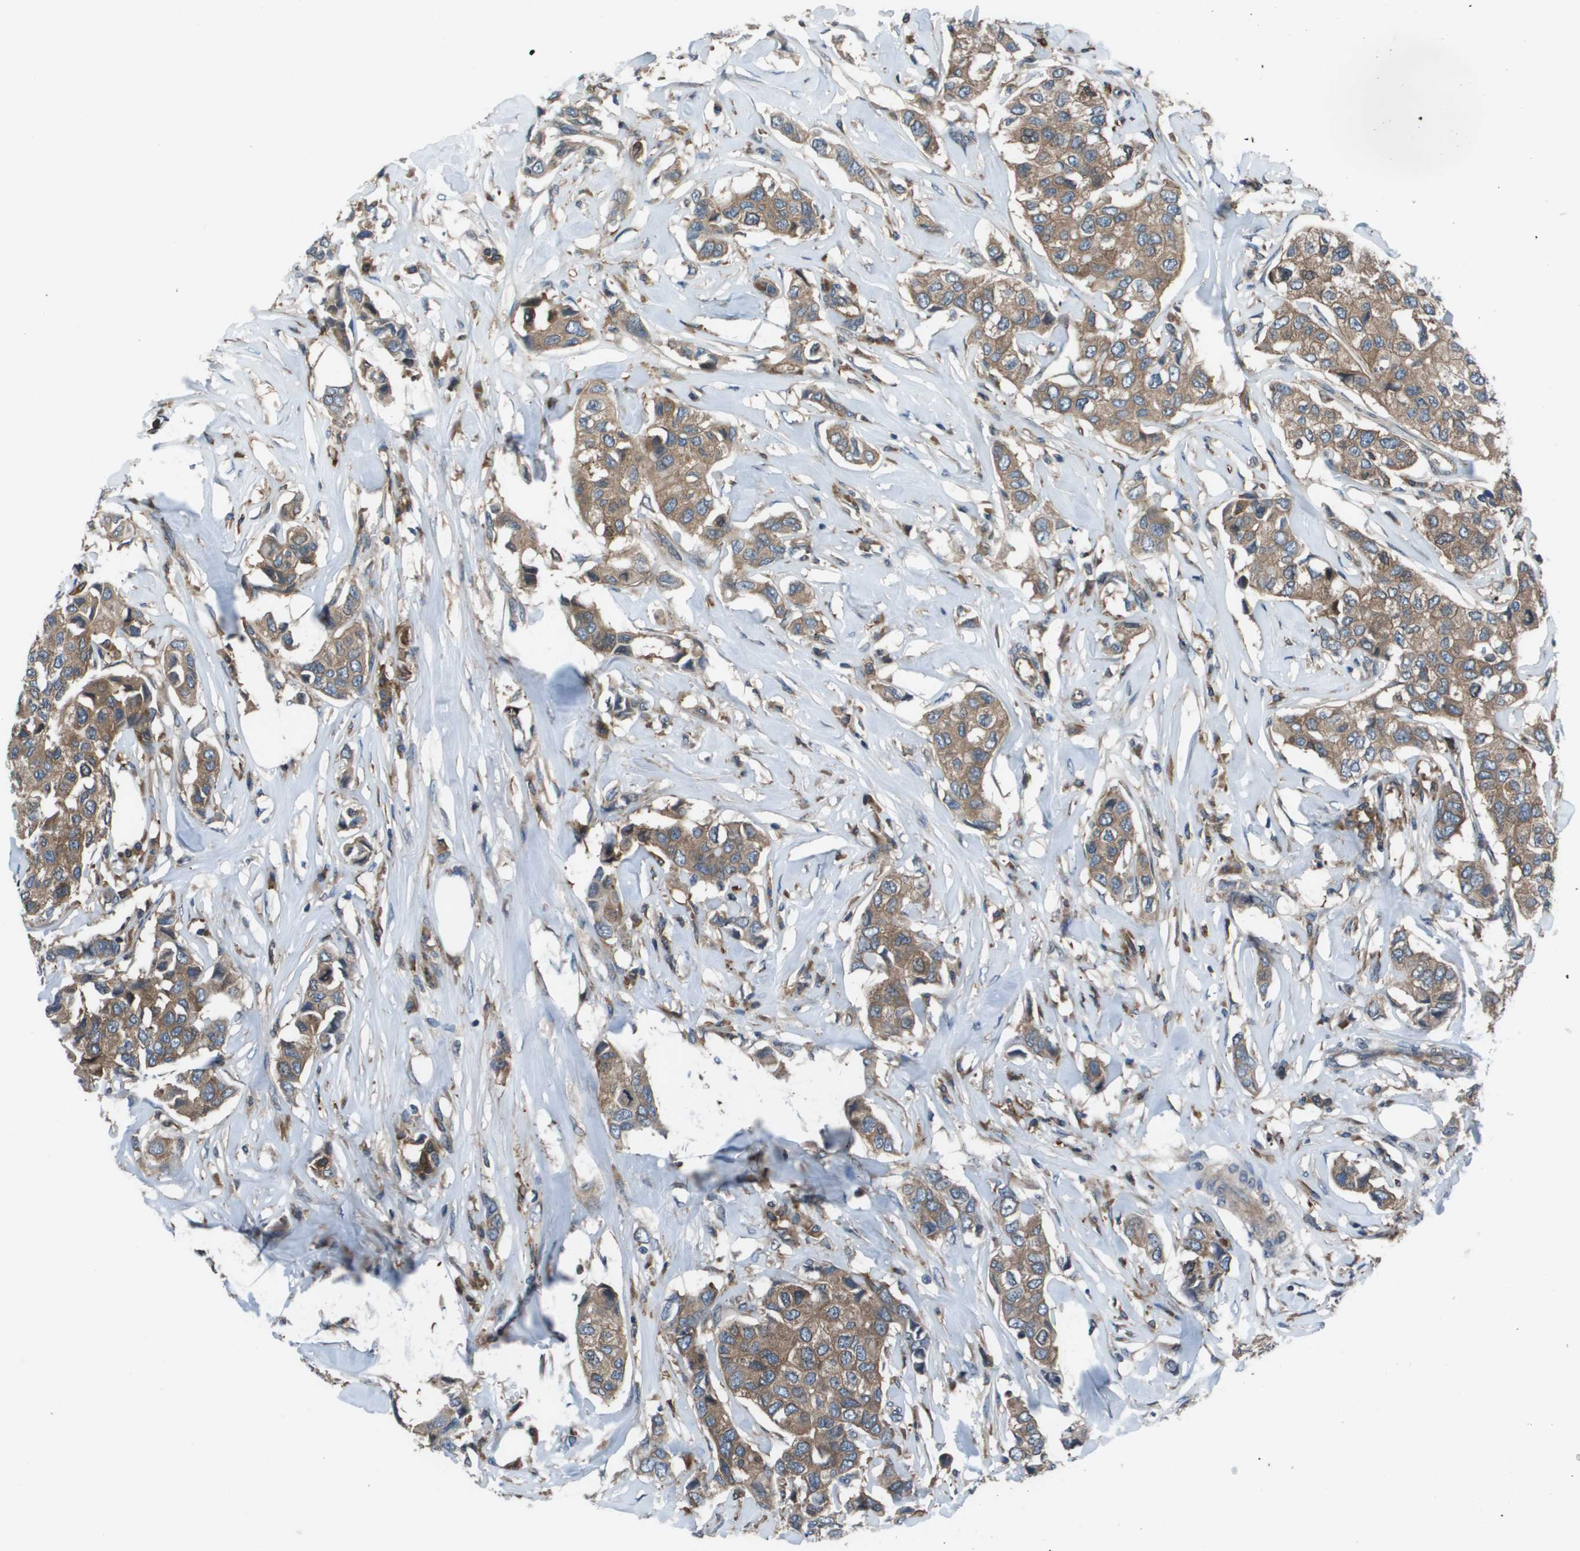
{"staining": {"intensity": "moderate", "quantity": ">75%", "location": "cytoplasmic/membranous"}, "tissue": "breast cancer", "cell_type": "Tumor cells", "image_type": "cancer", "snomed": [{"axis": "morphology", "description": "Duct carcinoma"}, {"axis": "topography", "description": "Breast"}], "caption": "The micrograph displays immunohistochemical staining of infiltrating ductal carcinoma (breast). There is moderate cytoplasmic/membranous staining is identified in about >75% of tumor cells. (brown staining indicates protein expression, while blue staining denotes nuclei).", "gene": "EIF3B", "patient": {"sex": "female", "age": 80}}